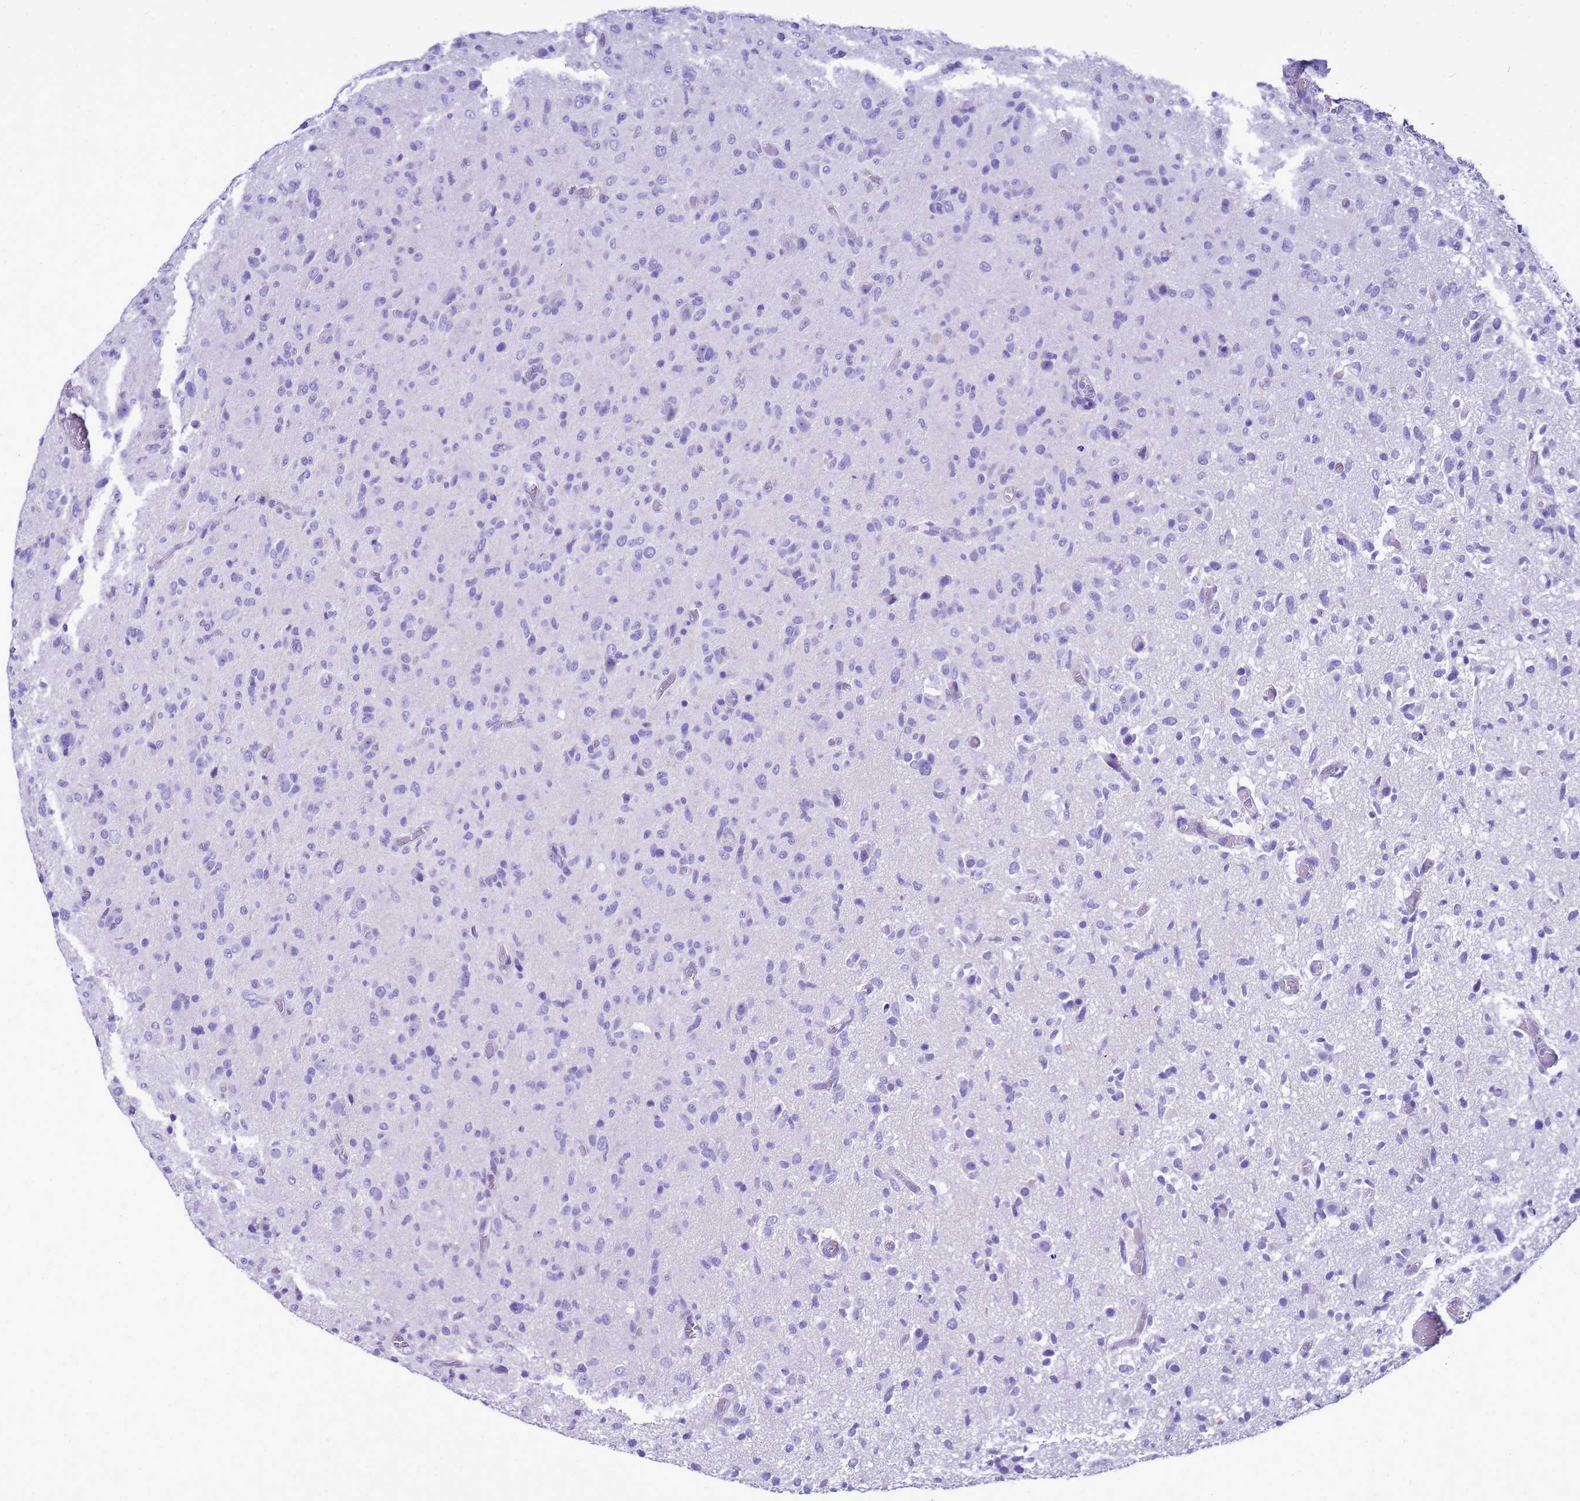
{"staining": {"intensity": "negative", "quantity": "none", "location": "none"}, "tissue": "glioma", "cell_type": "Tumor cells", "image_type": "cancer", "snomed": [{"axis": "morphology", "description": "Glioma, malignant, High grade"}, {"axis": "topography", "description": "Brain"}], "caption": "A micrograph of human glioma is negative for staining in tumor cells.", "gene": "BEST2", "patient": {"sex": "female", "age": 57}}